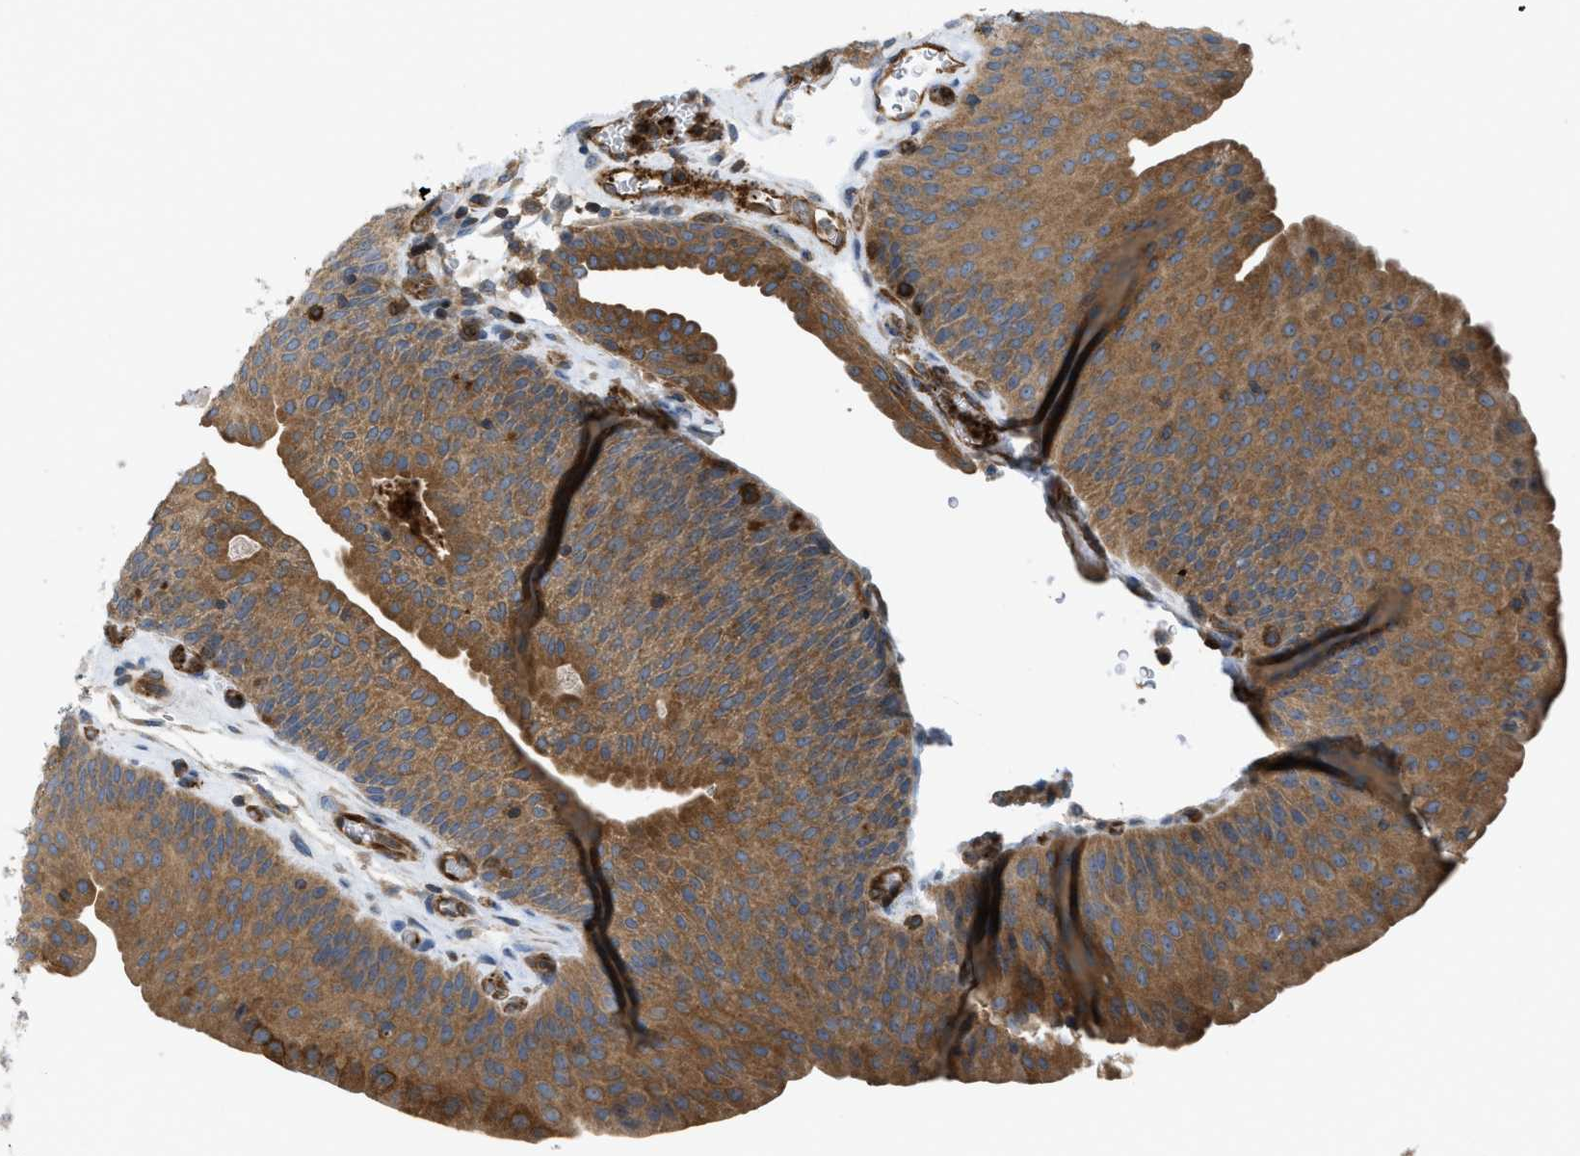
{"staining": {"intensity": "moderate", "quantity": ">75%", "location": "cytoplasmic/membranous"}, "tissue": "urothelial cancer", "cell_type": "Tumor cells", "image_type": "cancer", "snomed": [{"axis": "morphology", "description": "Urothelial carcinoma, Low grade"}, {"axis": "morphology", "description": "Urothelial carcinoma, High grade"}, {"axis": "topography", "description": "Urinary bladder"}], "caption": "The micrograph shows immunohistochemical staining of urothelial carcinoma (low-grade). There is moderate cytoplasmic/membranous staining is seen in approximately >75% of tumor cells.", "gene": "ATP2A3", "patient": {"sex": "male", "age": 35}}